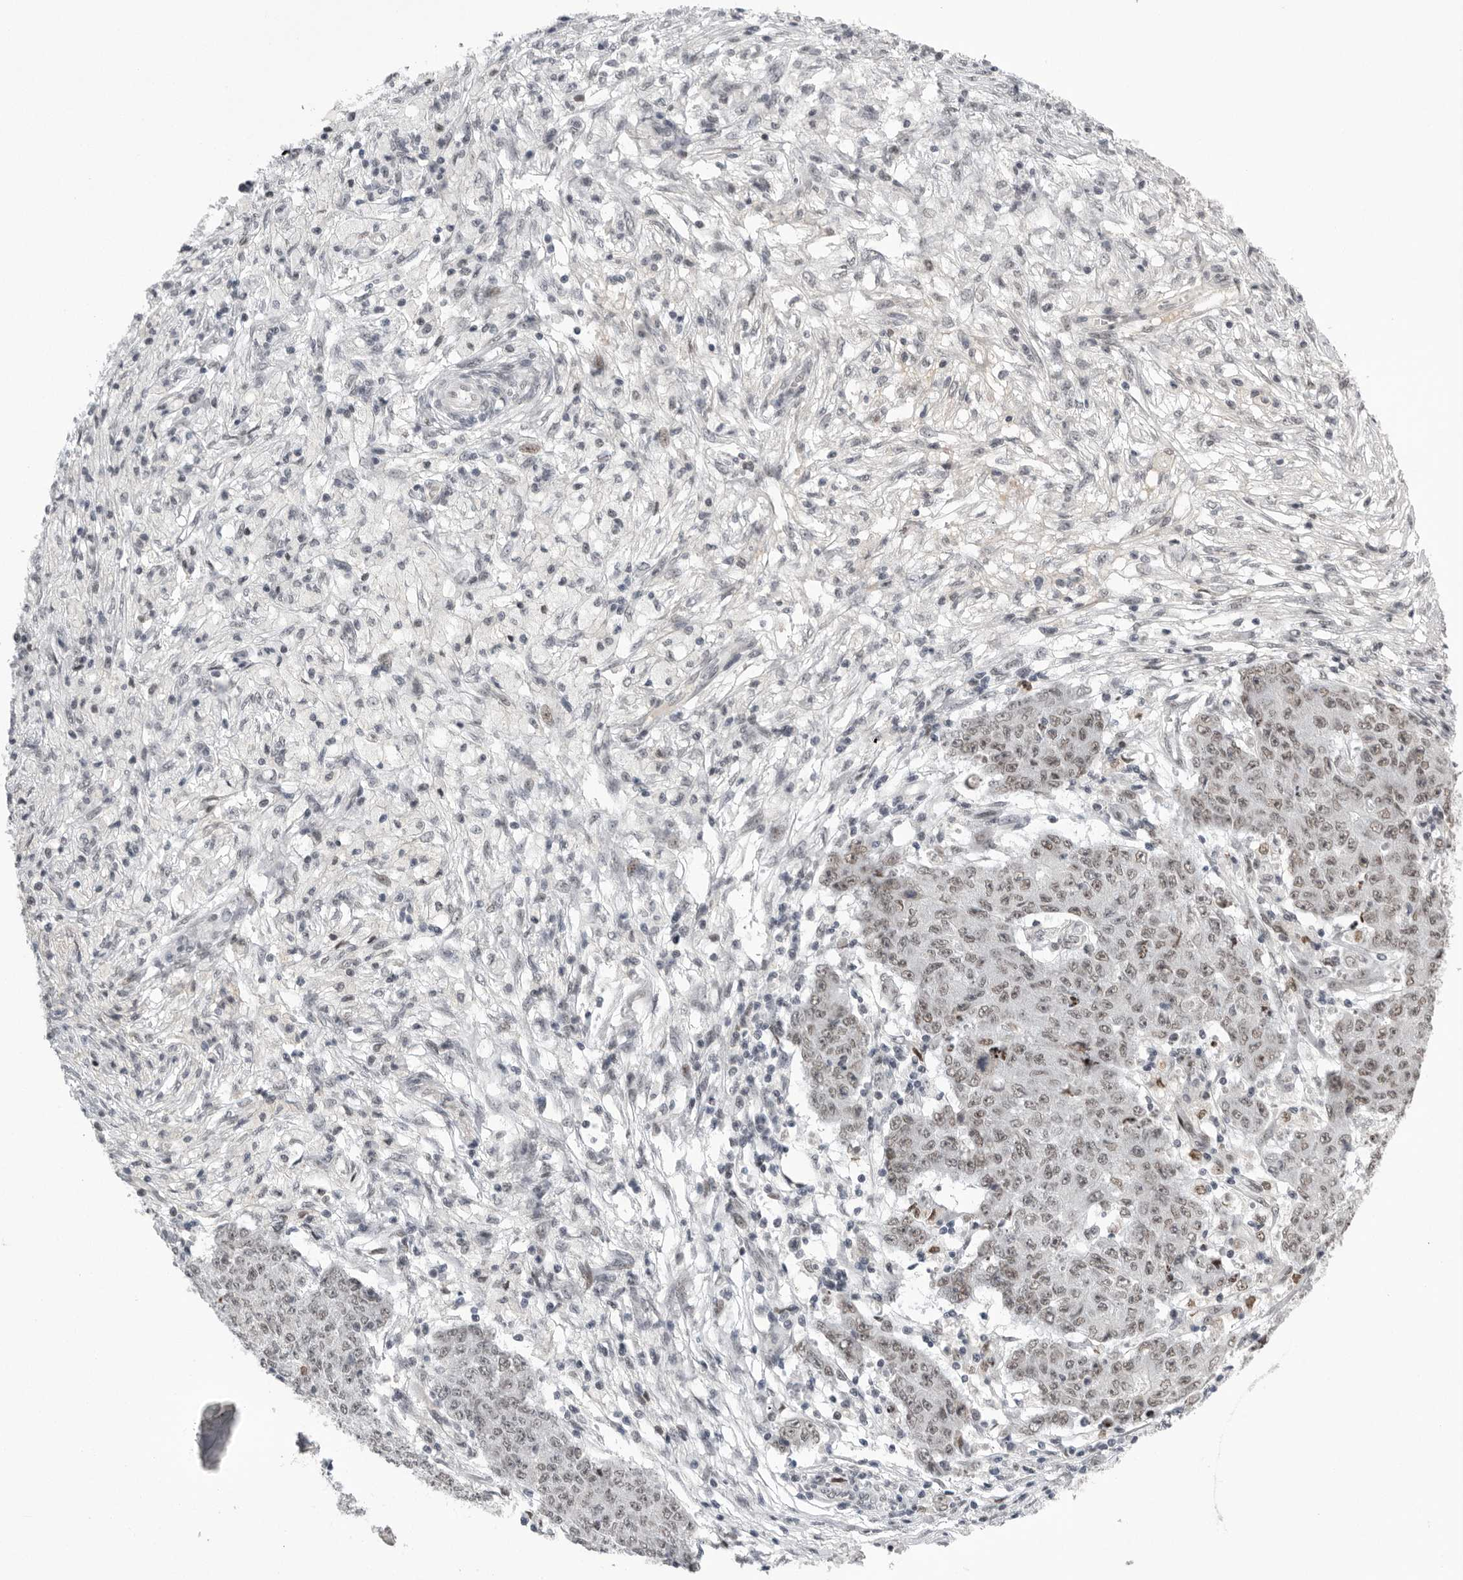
{"staining": {"intensity": "weak", "quantity": ">75%", "location": "nuclear"}, "tissue": "ovarian cancer", "cell_type": "Tumor cells", "image_type": "cancer", "snomed": [{"axis": "morphology", "description": "Carcinoma, endometroid"}, {"axis": "topography", "description": "Ovary"}], "caption": "IHC (DAB) staining of human ovarian cancer reveals weak nuclear protein positivity in about >75% of tumor cells.", "gene": "POU5F1", "patient": {"sex": "female", "age": 42}}